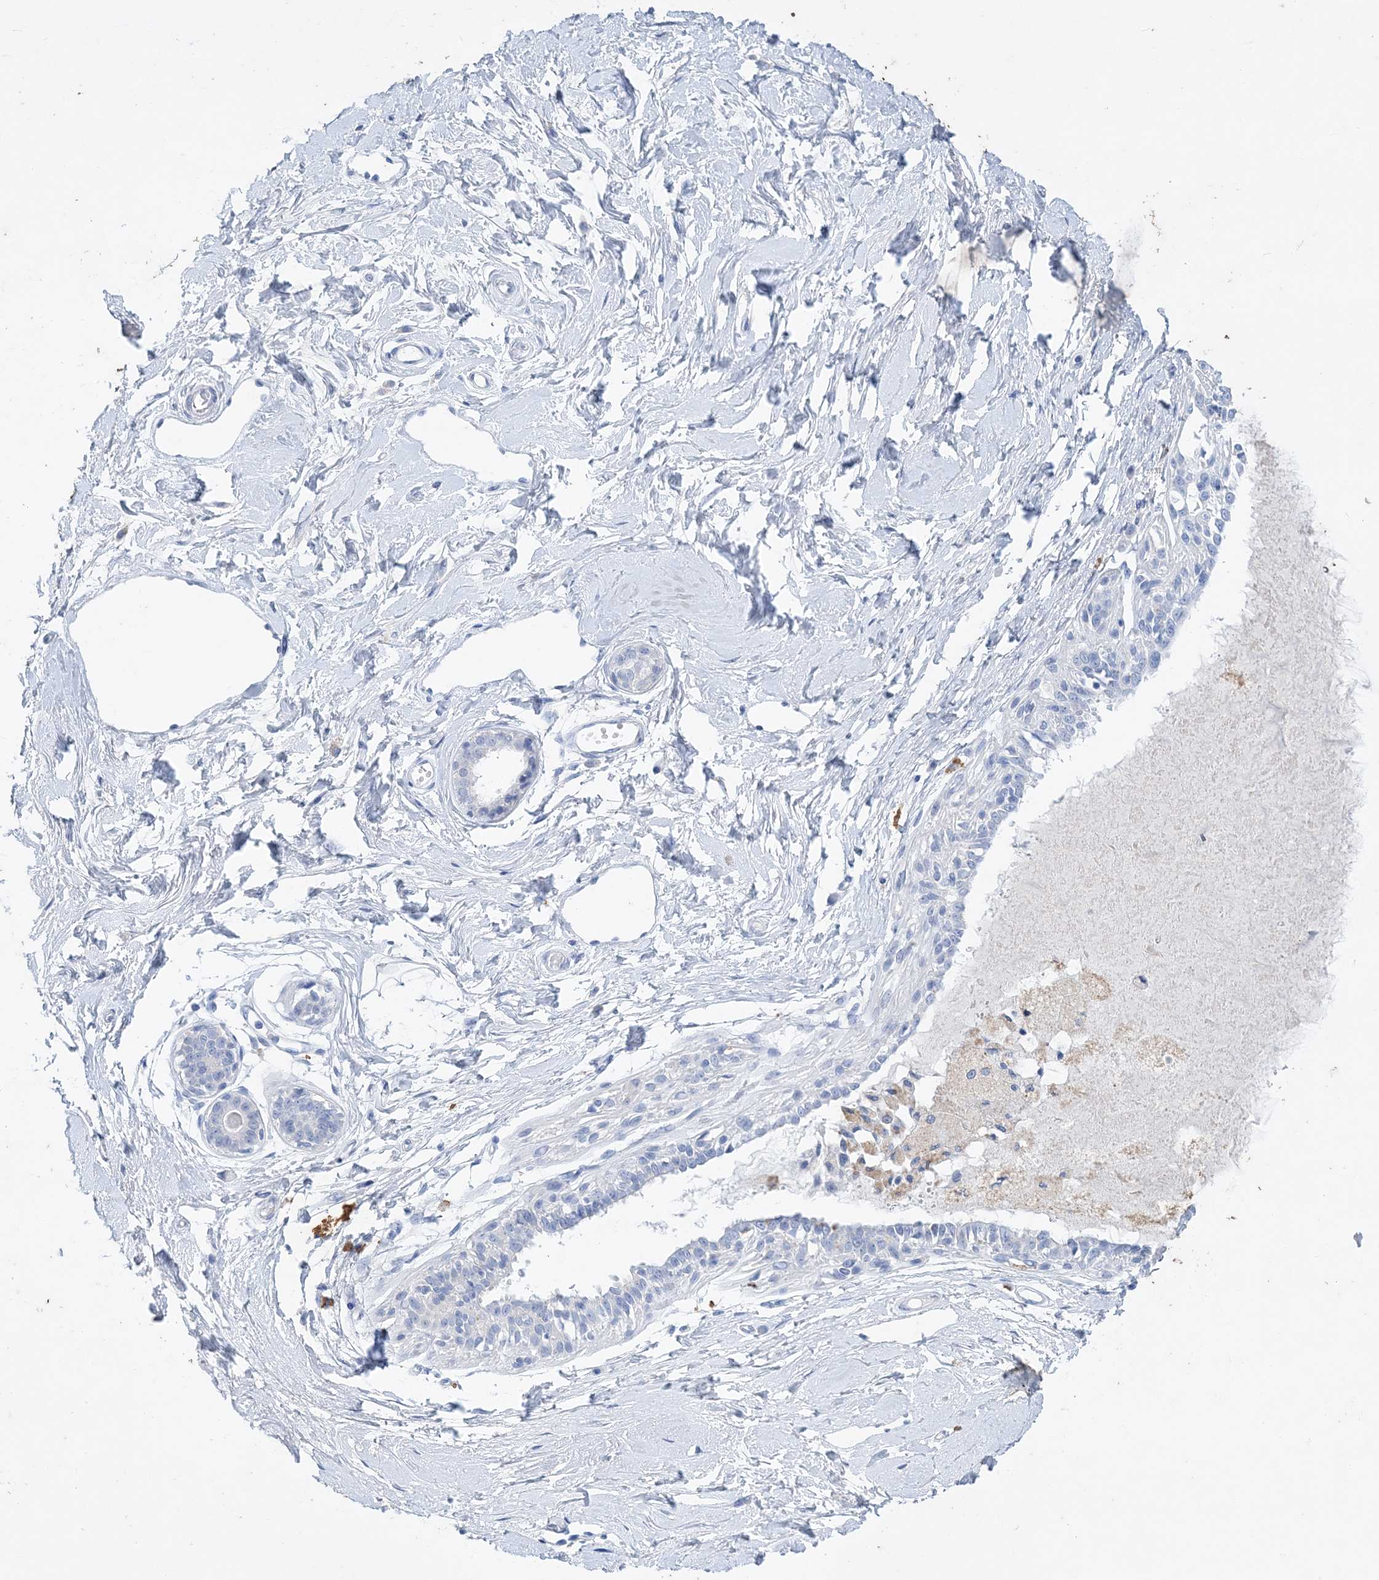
{"staining": {"intensity": "negative", "quantity": "none", "location": "none"}, "tissue": "breast", "cell_type": "Adipocytes", "image_type": "normal", "snomed": [{"axis": "morphology", "description": "Normal tissue, NOS"}, {"axis": "topography", "description": "Breast"}], "caption": "Immunohistochemistry of normal human breast reveals no positivity in adipocytes. Brightfield microscopy of immunohistochemistry stained with DAB (brown) and hematoxylin (blue), captured at high magnification.", "gene": "COPS8", "patient": {"sex": "female", "age": 45}}